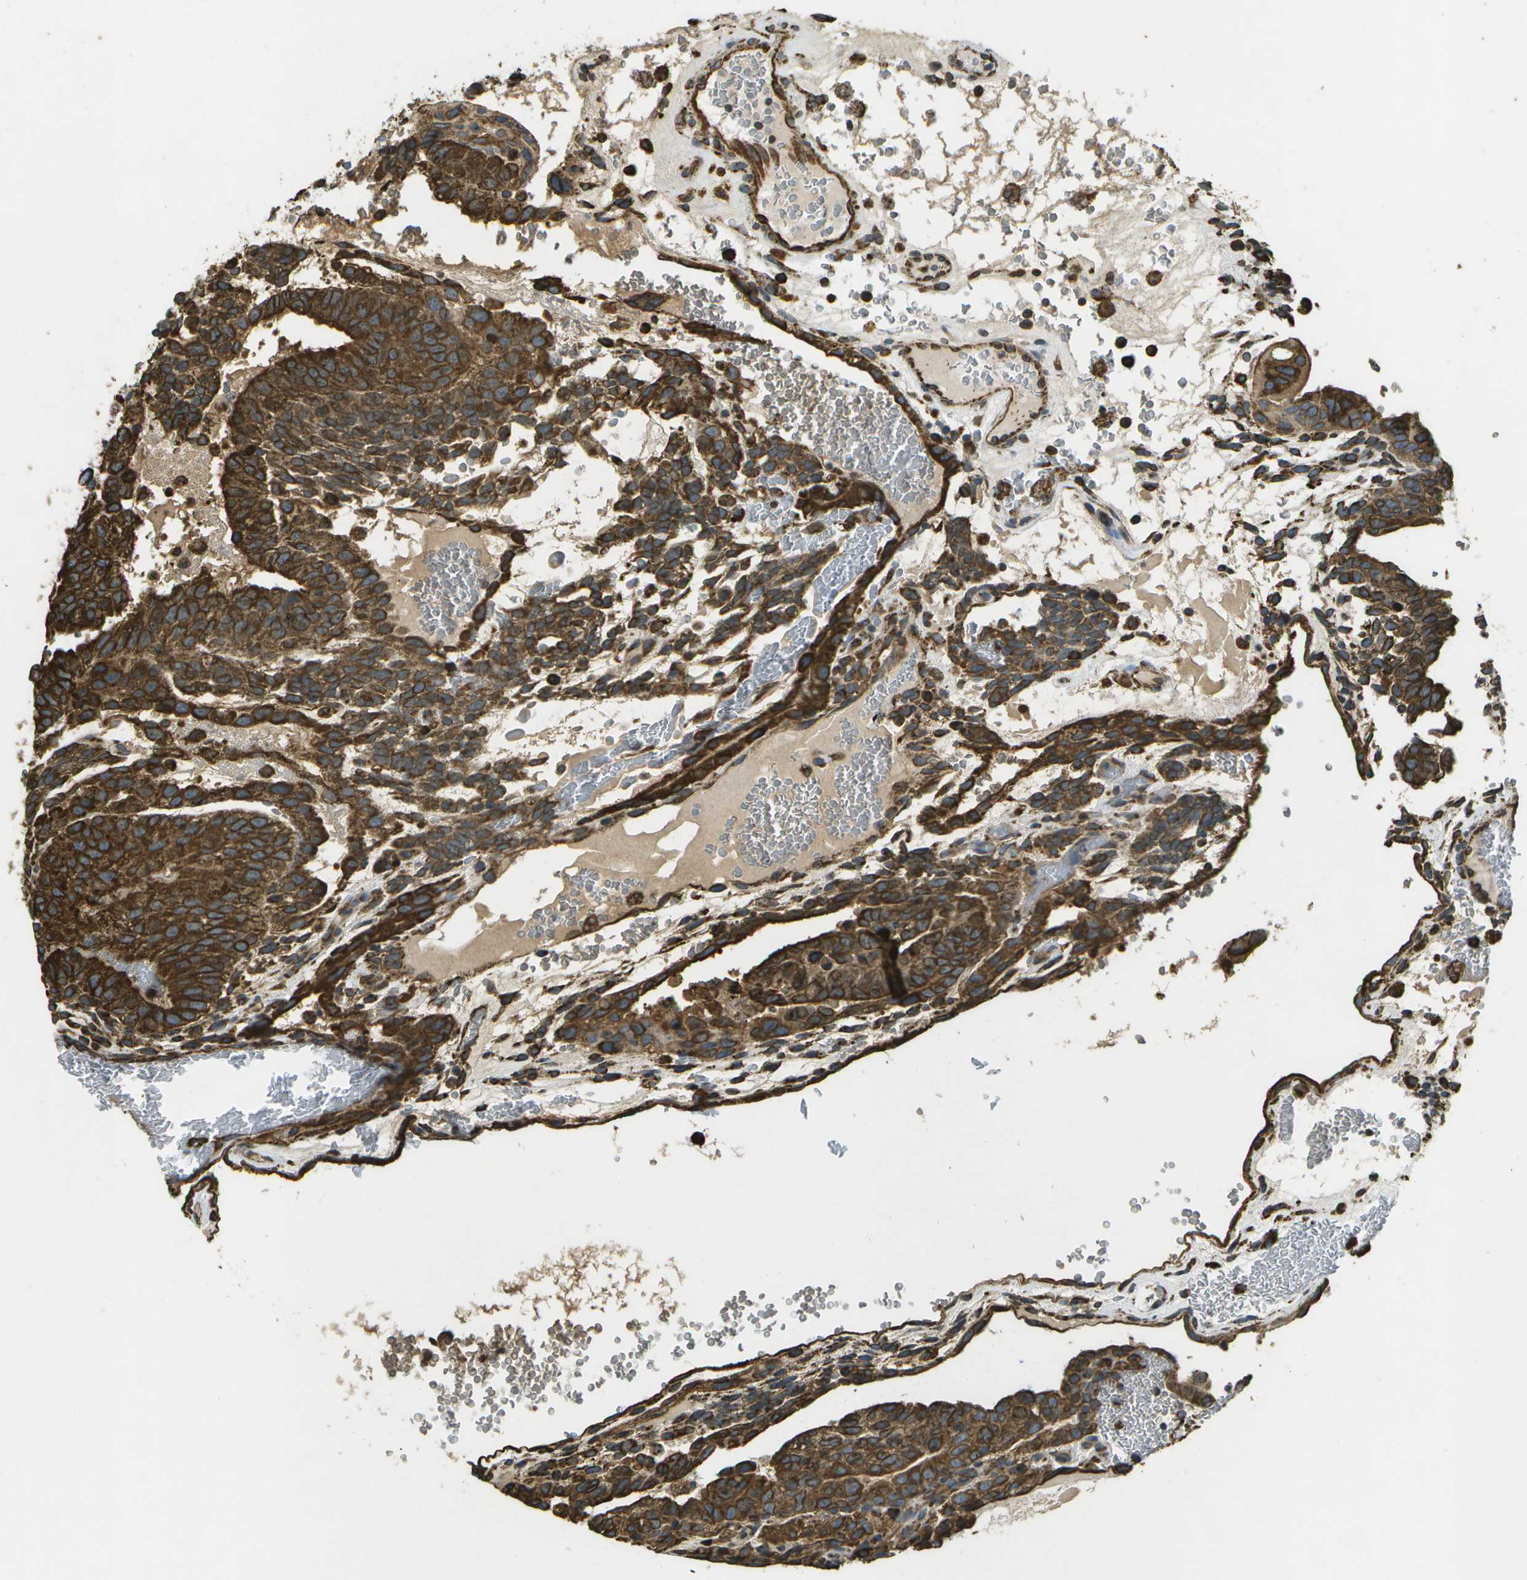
{"staining": {"intensity": "strong", "quantity": ">75%", "location": "cytoplasmic/membranous"}, "tissue": "testis cancer", "cell_type": "Tumor cells", "image_type": "cancer", "snomed": [{"axis": "morphology", "description": "Seminoma, NOS"}, {"axis": "morphology", "description": "Carcinoma, Embryonal, NOS"}, {"axis": "topography", "description": "Testis"}], "caption": "Protein expression analysis of testis cancer demonstrates strong cytoplasmic/membranous positivity in about >75% of tumor cells.", "gene": "PDIA4", "patient": {"sex": "male", "age": 52}}